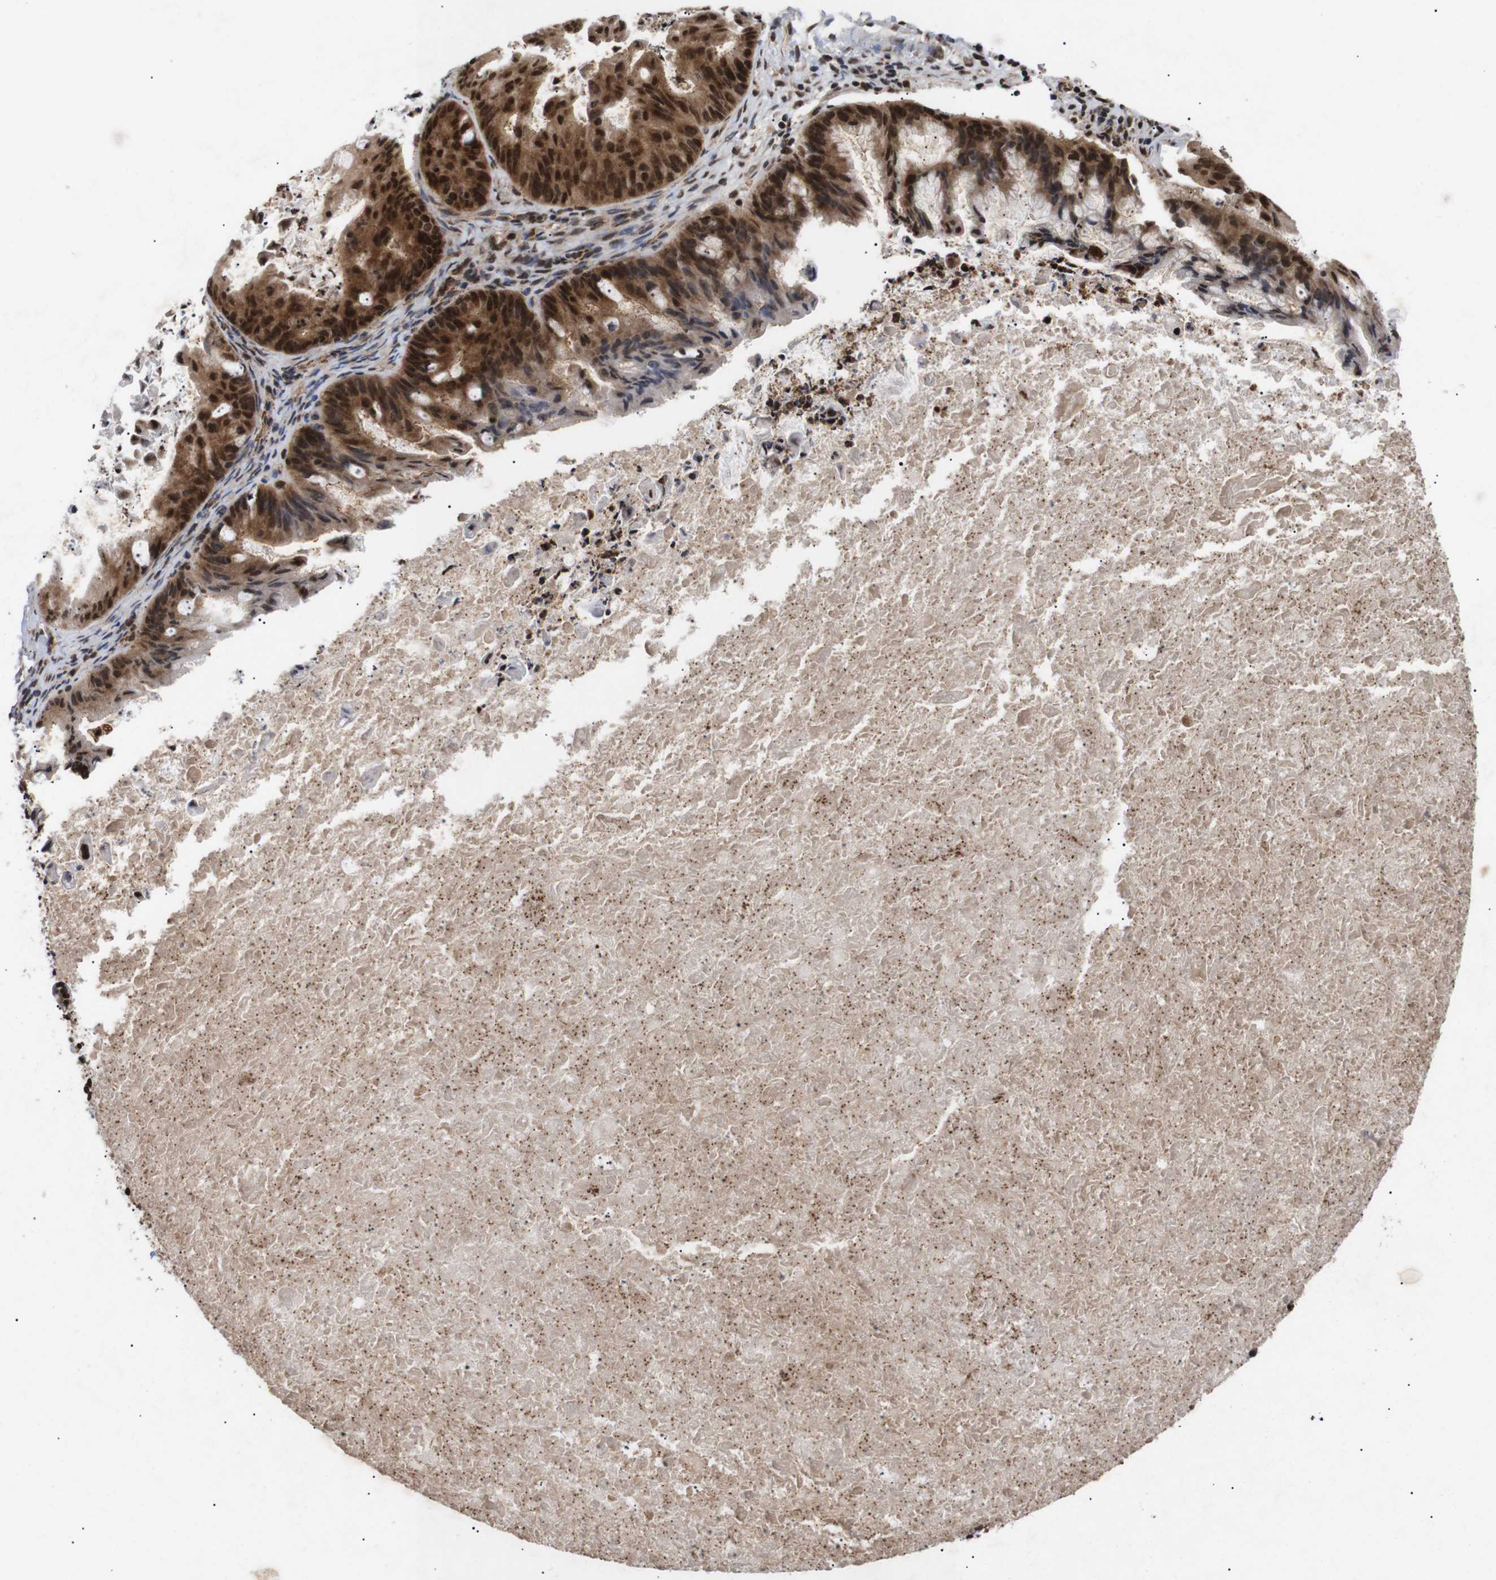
{"staining": {"intensity": "strong", "quantity": ">75%", "location": "cytoplasmic/membranous,nuclear"}, "tissue": "ovarian cancer", "cell_type": "Tumor cells", "image_type": "cancer", "snomed": [{"axis": "morphology", "description": "Cystadenocarcinoma, mucinous, NOS"}, {"axis": "topography", "description": "Ovary"}], "caption": "Protein staining exhibits strong cytoplasmic/membranous and nuclear positivity in about >75% of tumor cells in ovarian cancer.", "gene": "KIF23", "patient": {"sex": "female", "age": 37}}